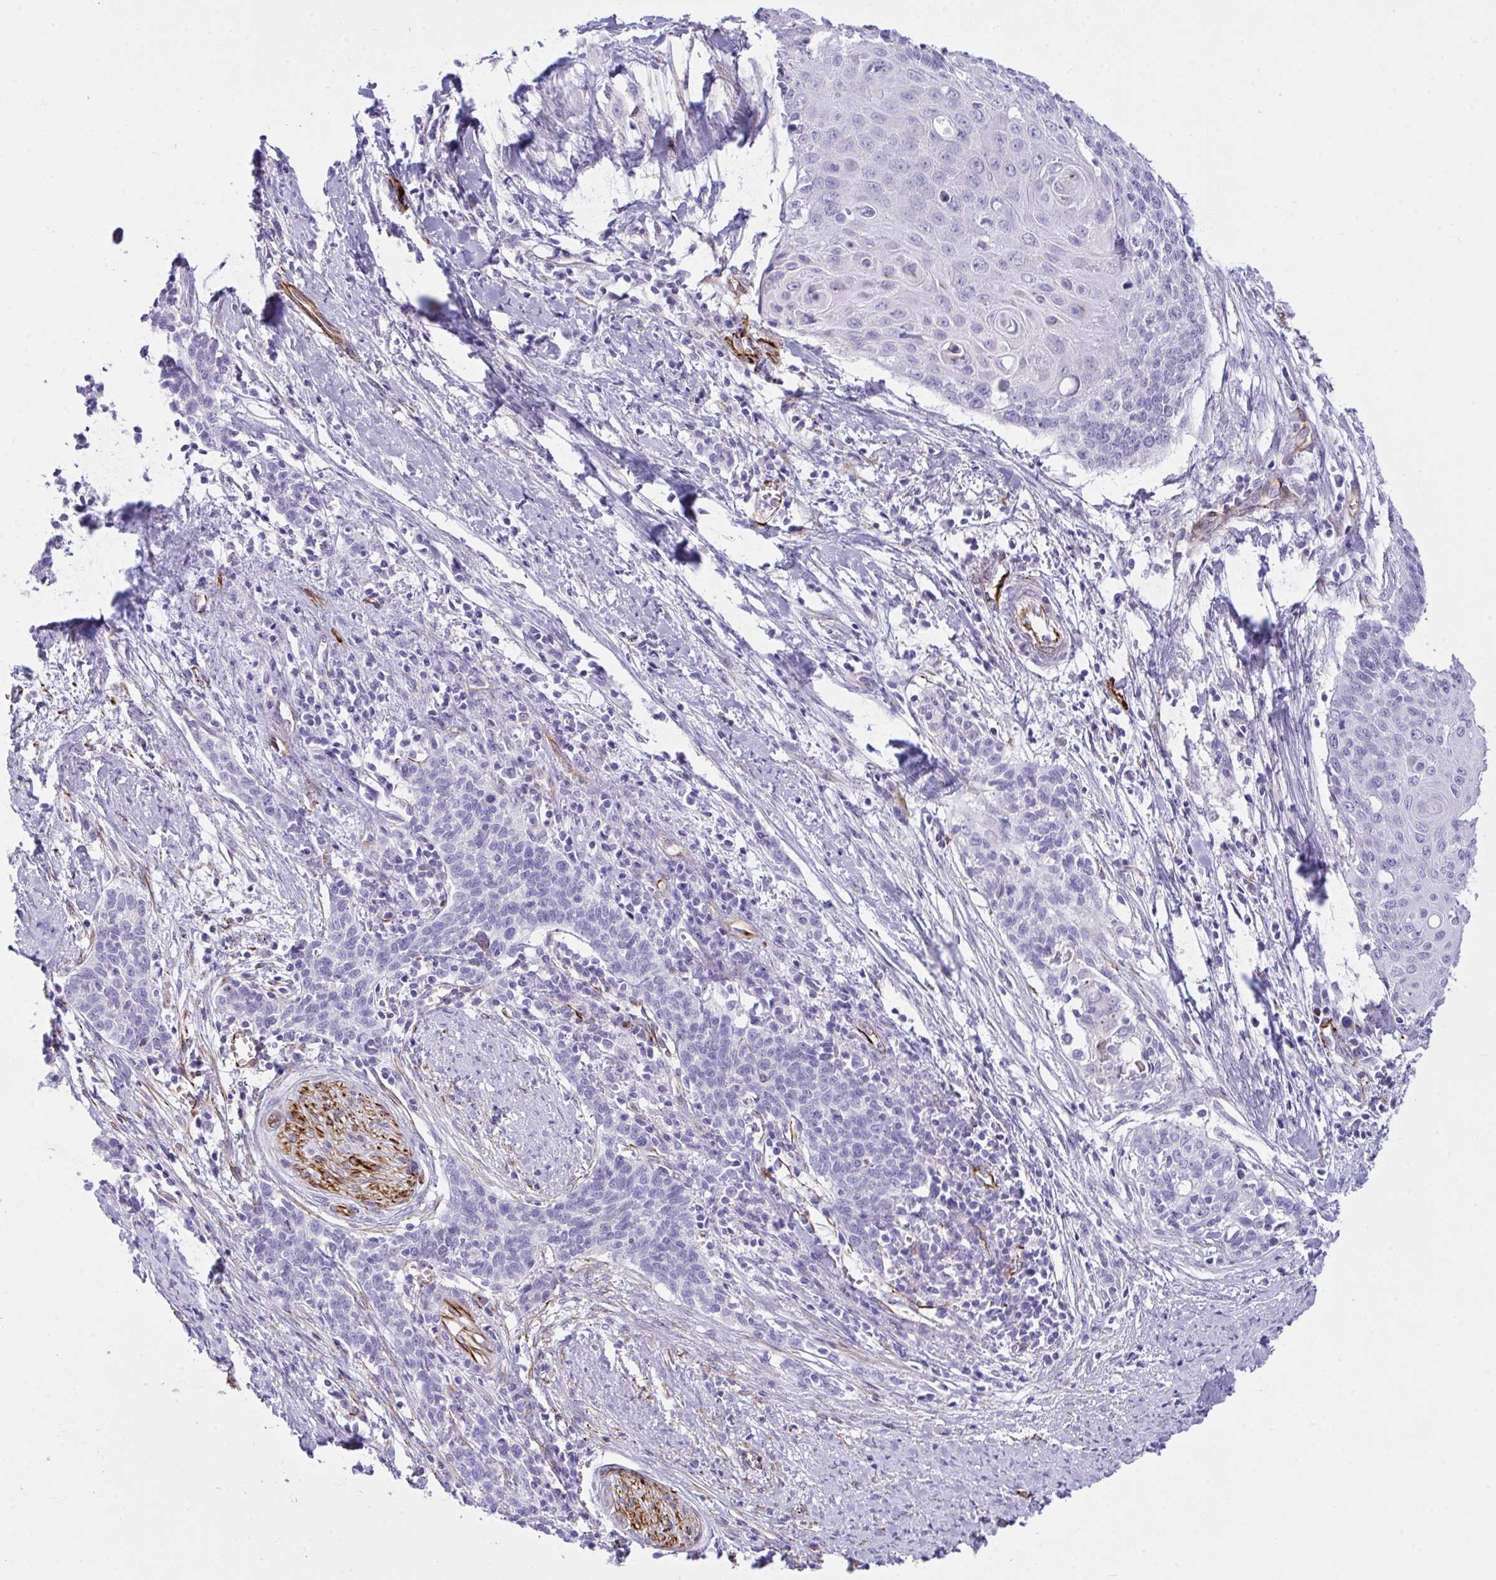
{"staining": {"intensity": "negative", "quantity": "none", "location": "none"}, "tissue": "cervical cancer", "cell_type": "Tumor cells", "image_type": "cancer", "snomed": [{"axis": "morphology", "description": "Squamous cell carcinoma, NOS"}, {"axis": "topography", "description": "Cervix"}], "caption": "An IHC micrograph of cervical squamous cell carcinoma is shown. There is no staining in tumor cells of cervical squamous cell carcinoma. (Stains: DAB immunohistochemistry (IHC) with hematoxylin counter stain, Microscopy: brightfield microscopy at high magnification).", "gene": "SLC35B1", "patient": {"sex": "female", "age": 39}}